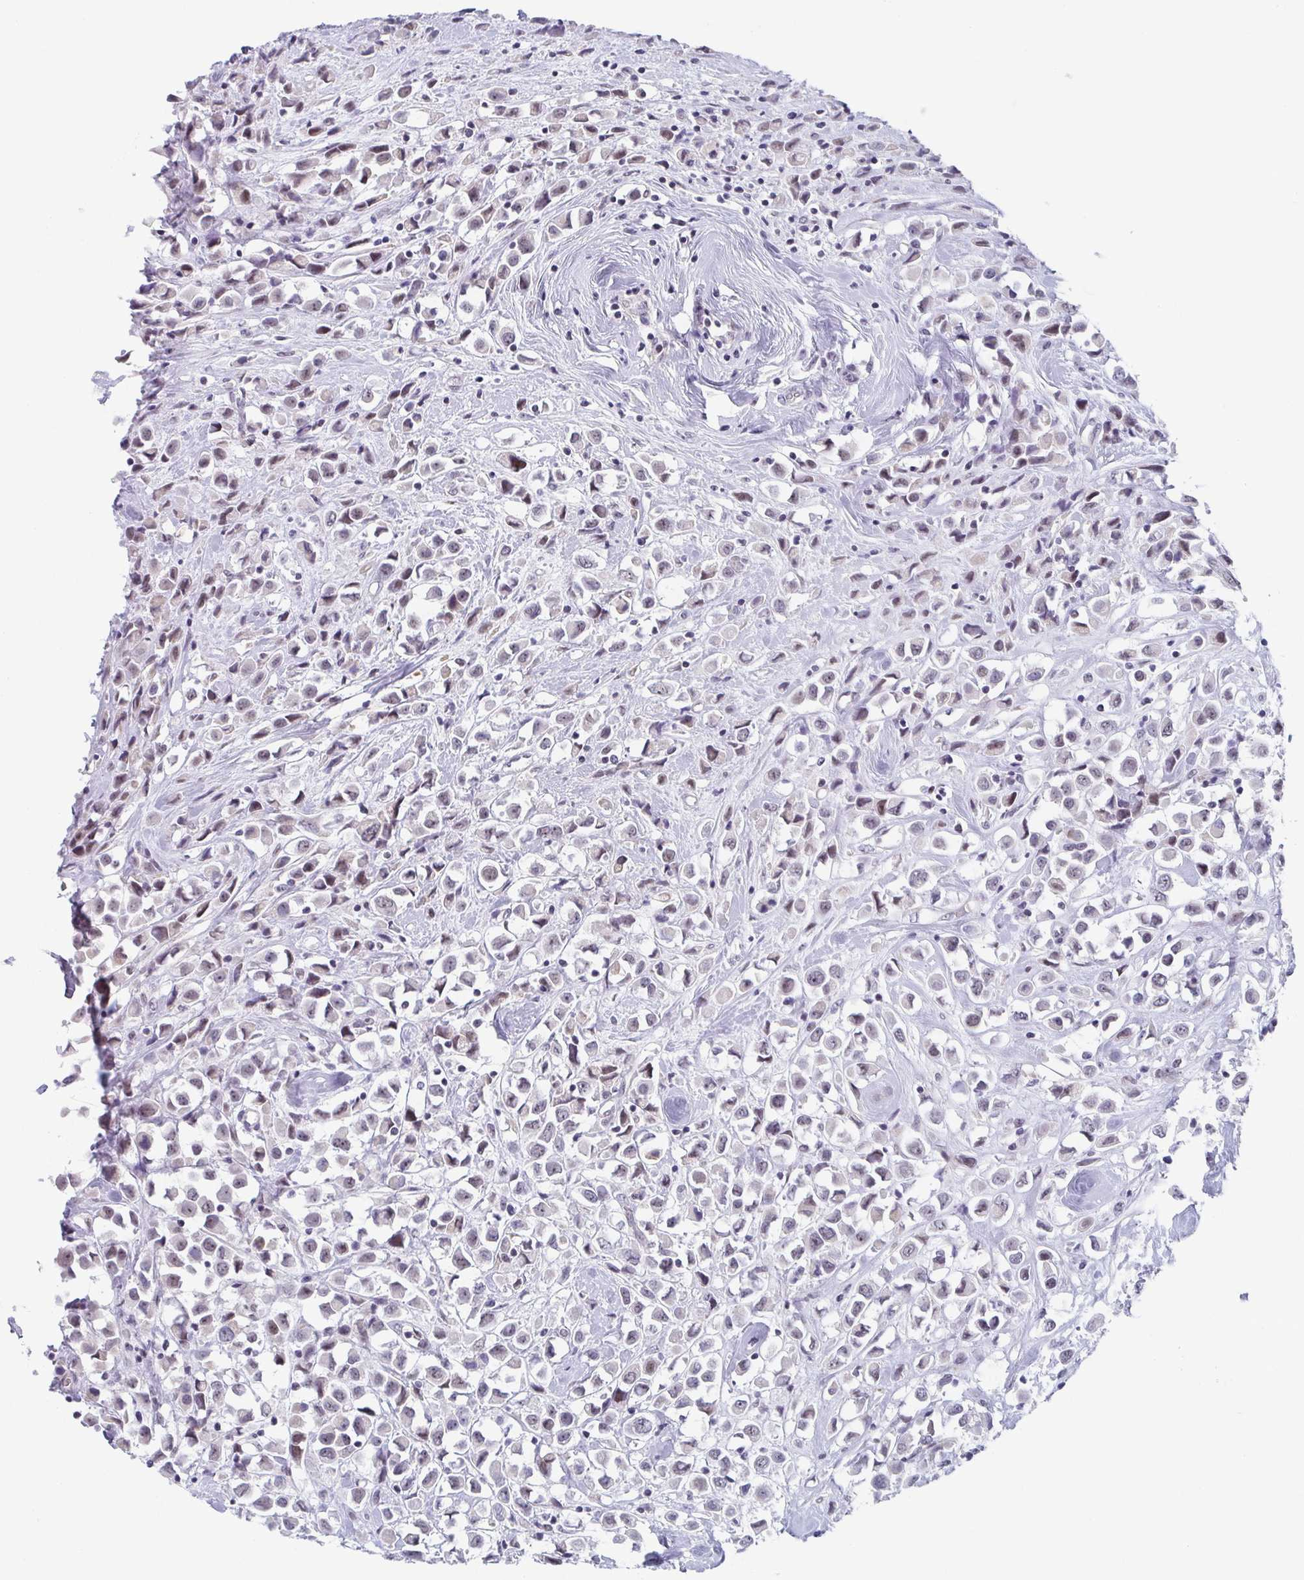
{"staining": {"intensity": "weak", "quantity": "<25%", "location": "nuclear"}, "tissue": "breast cancer", "cell_type": "Tumor cells", "image_type": "cancer", "snomed": [{"axis": "morphology", "description": "Duct carcinoma"}, {"axis": "topography", "description": "Breast"}], "caption": "Photomicrograph shows no significant protein expression in tumor cells of breast intraductal carcinoma. (DAB (3,3'-diaminobenzidine) immunohistochemistry with hematoxylin counter stain).", "gene": "EXOSC7", "patient": {"sex": "female", "age": 61}}